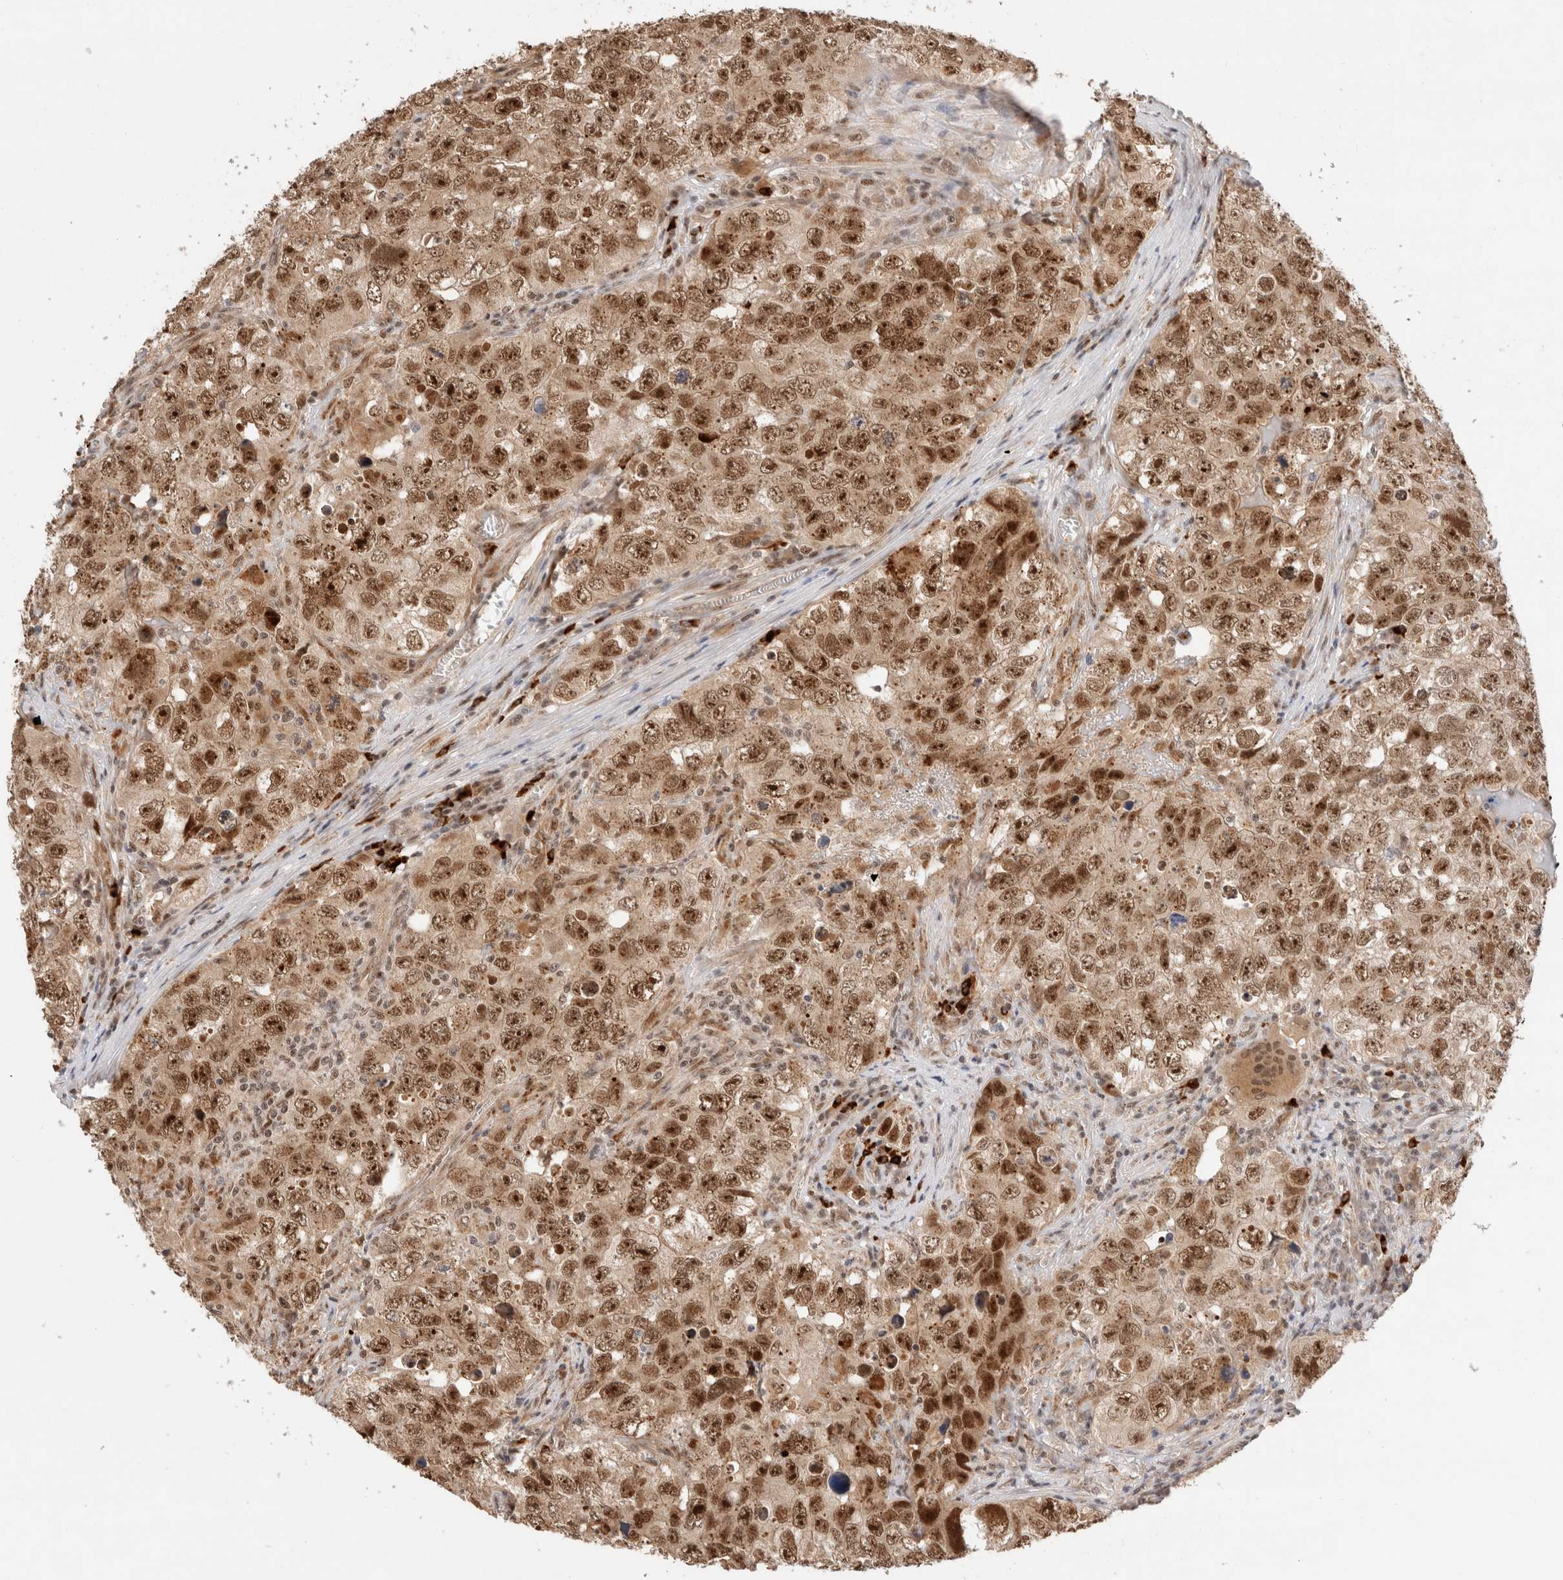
{"staining": {"intensity": "strong", "quantity": "25%-75%", "location": "cytoplasmic/membranous,nuclear"}, "tissue": "testis cancer", "cell_type": "Tumor cells", "image_type": "cancer", "snomed": [{"axis": "morphology", "description": "Seminoma, NOS"}, {"axis": "morphology", "description": "Carcinoma, Embryonal, NOS"}, {"axis": "topography", "description": "Testis"}], "caption": "Testis embryonal carcinoma stained for a protein demonstrates strong cytoplasmic/membranous and nuclear positivity in tumor cells. Nuclei are stained in blue.", "gene": "MPHOSPH6", "patient": {"sex": "male", "age": 43}}